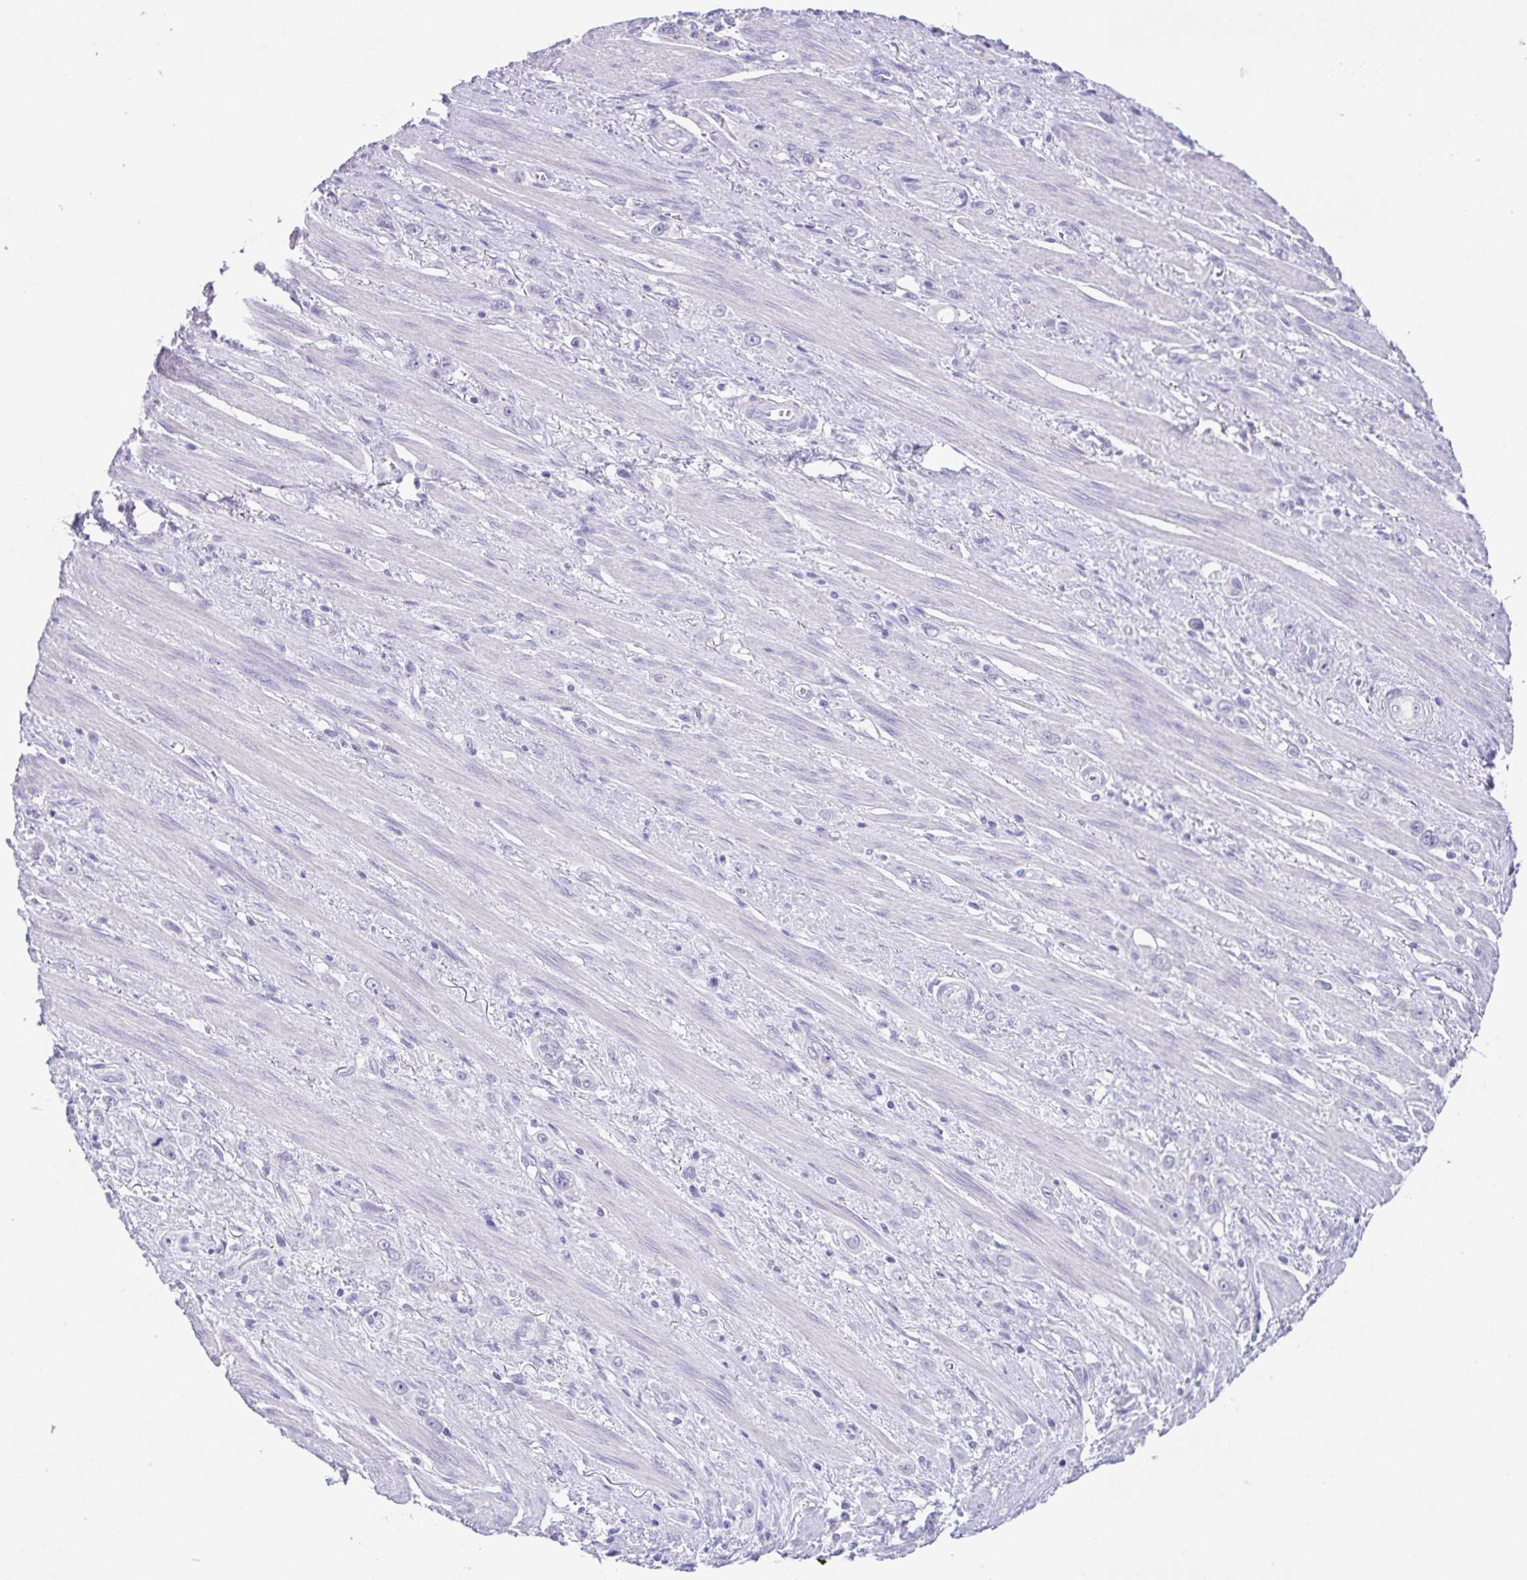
{"staining": {"intensity": "negative", "quantity": "none", "location": "none"}, "tissue": "stomach cancer", "cell_type": "Tumor cells", "image_type": "cancer", "snomed": [{"axis": "morphology", "description": "Adenocarcinoma, NOS"}, {"axis": "topography", "description": "Stomach, upper"}], "caption": "IHC histopathology image of neoplastic tissue: adenocarcinoma (stomach) stained with DAB displays no significant protein positivity in tumor cells.", "gene": "HAPLN2", "patient": {"sex": "male", "age": 75}}